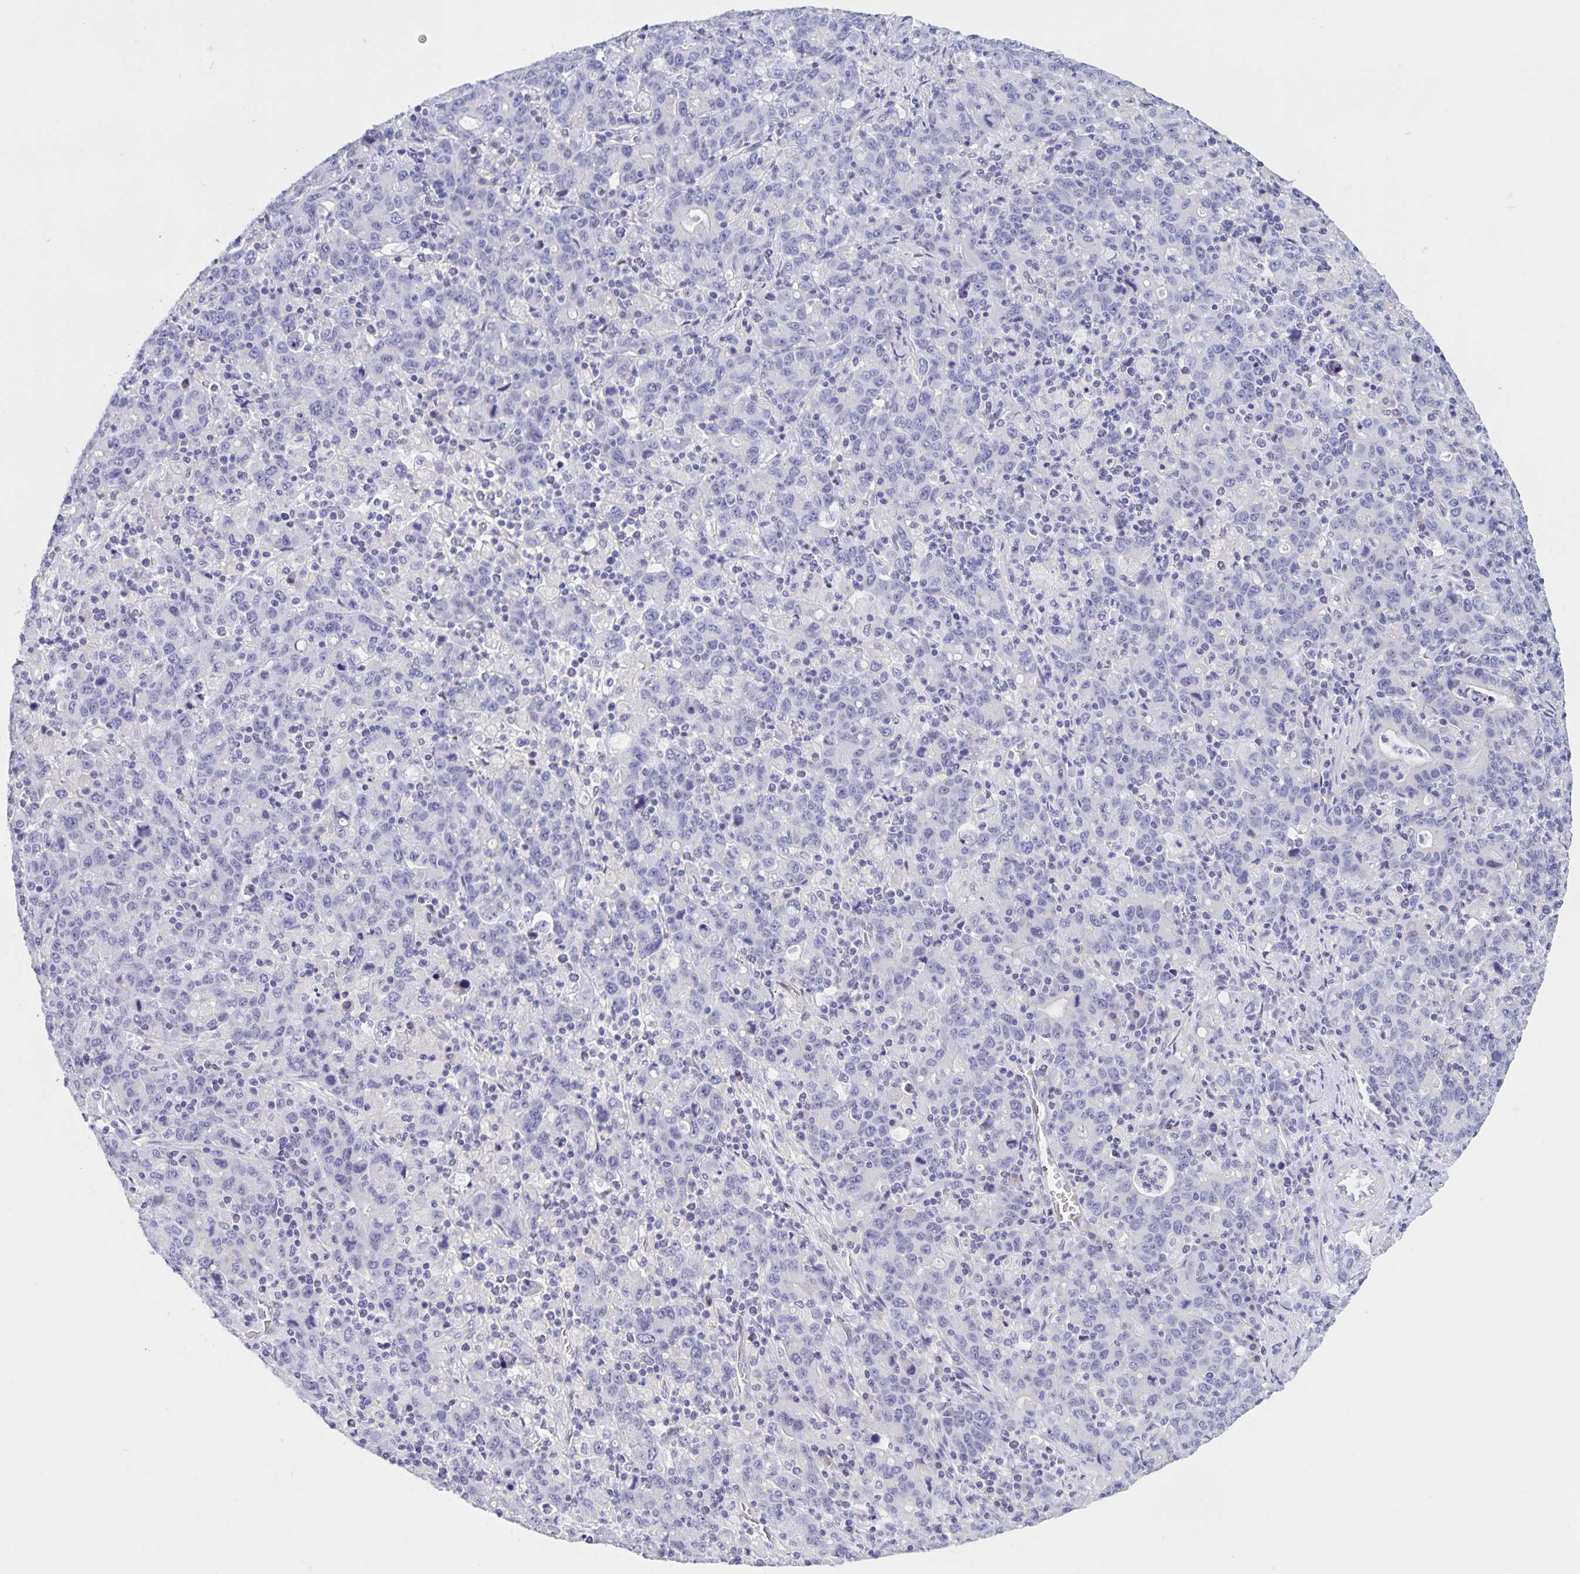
{"staining": {"intensity": "negative", "quantity": "none", "location": "none"}, "tissue": "stomach cancer", "cell_type": "Tumor cells", "image_type": "cancer", "snomed": [{"axis": "morphology", "description": "Adenocarcinoma, NOS"}, {"axis": "topography", "description": "Stomach, upper"}], "caption": "IHC of human adenocarcinoma (stomach) reveals no staining in tumor cells.", "gene": "DMGDH", "patient": {"sex": "male", "age": 69}}